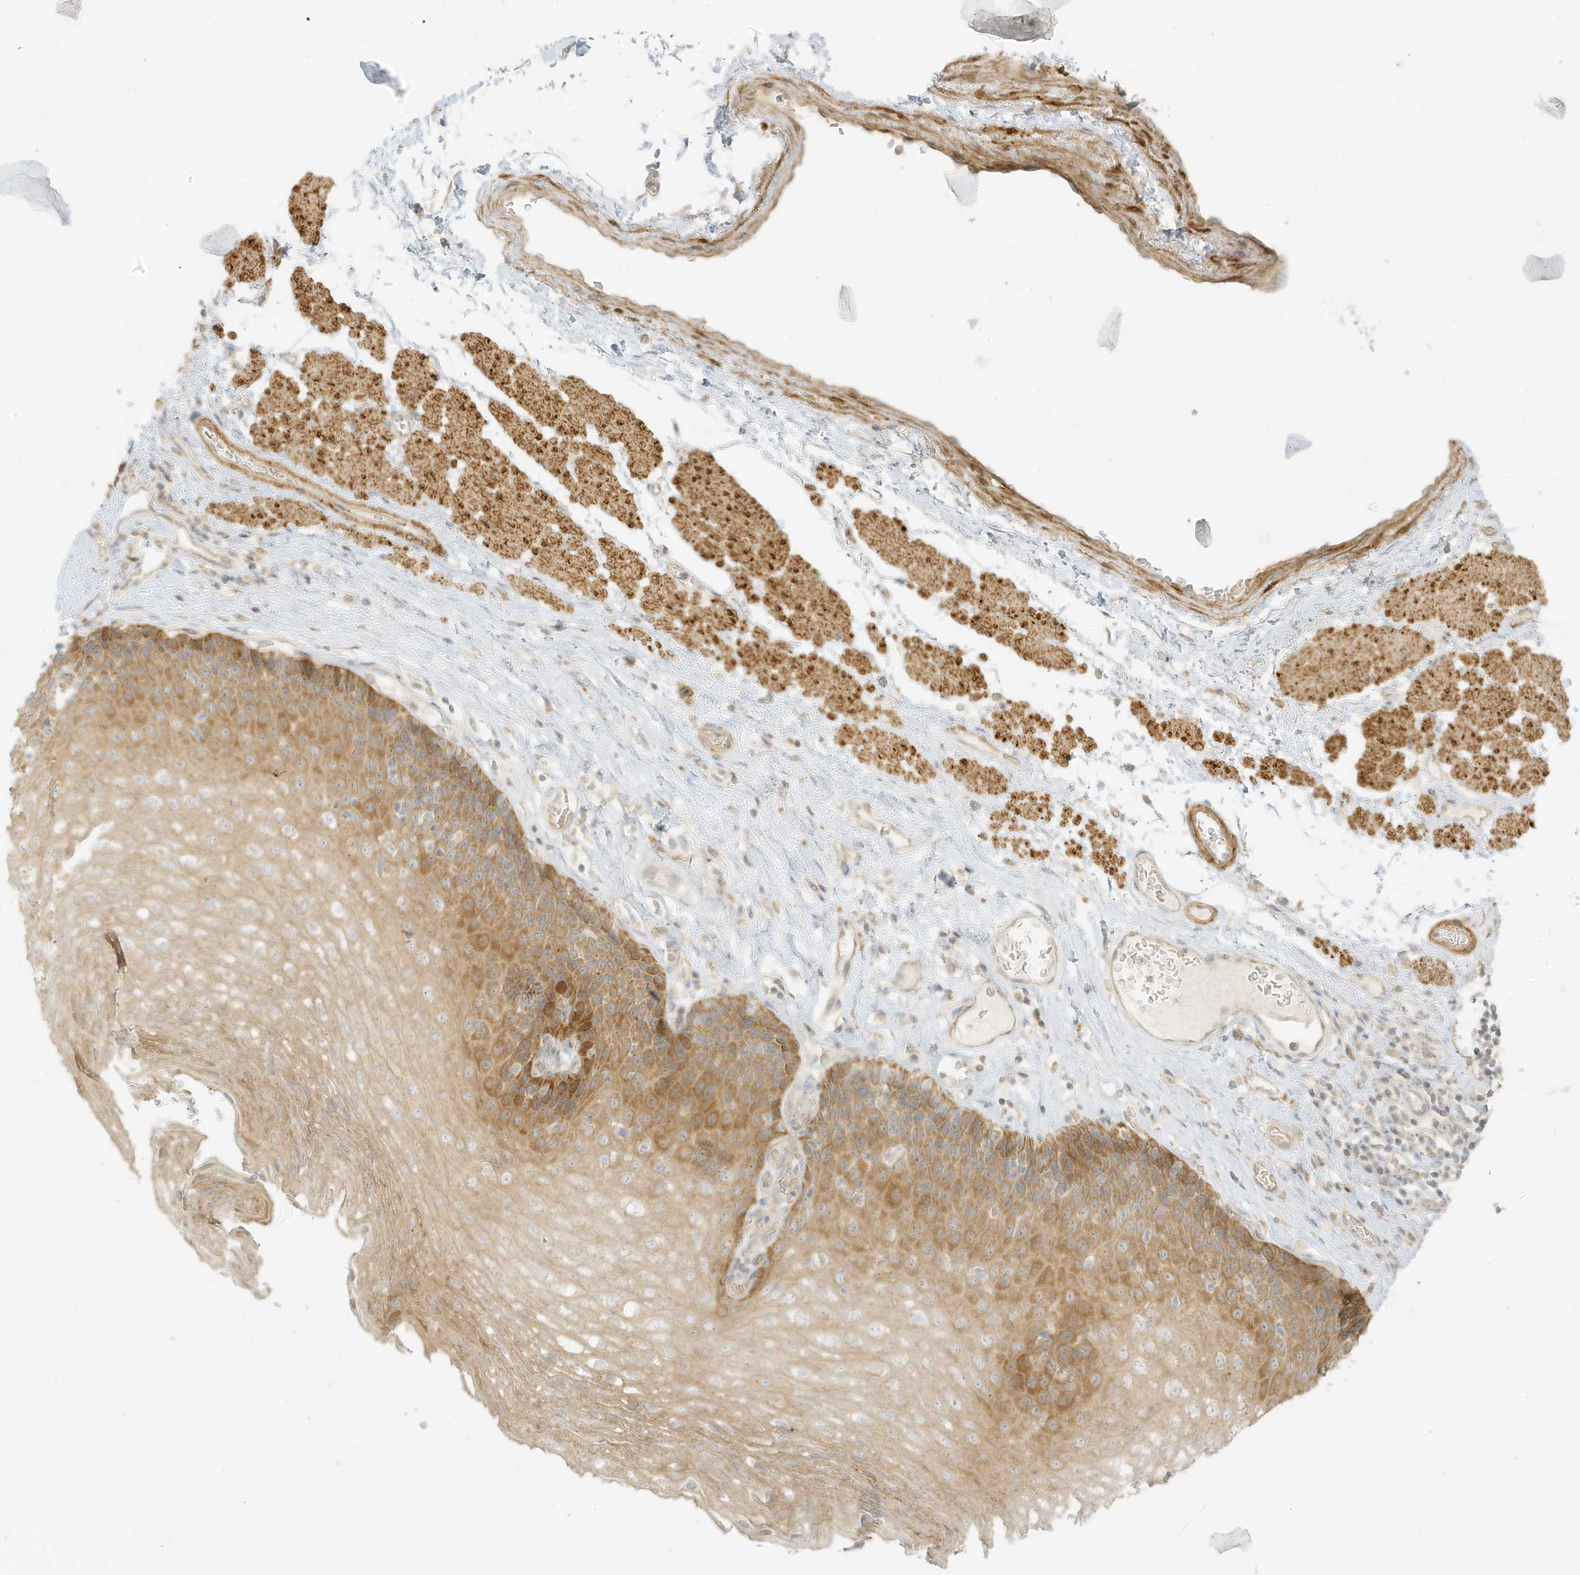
{"staining": {"intensity": "moderate", "quantity": "25%-75%", "location": "cytoplasmic/membranous"}, "tissue": "esophagus", "cell_type": "Squamous epithelial cells", "image_type": "normal", "snomed": [{"axis": "morphology", "description": "Normal tissue, NOS"}, {"axis": "topography", "description": "Esophagus"}], "caption": "DAB immunohistochemical staining of normal human esophagus exhibits moderate cytoplasmic/membranous protein staining in about 25%-75% of squamous epithelial cells.", "gene": "MCOLN1", "patient": {"sex": "female", "age": 66}}